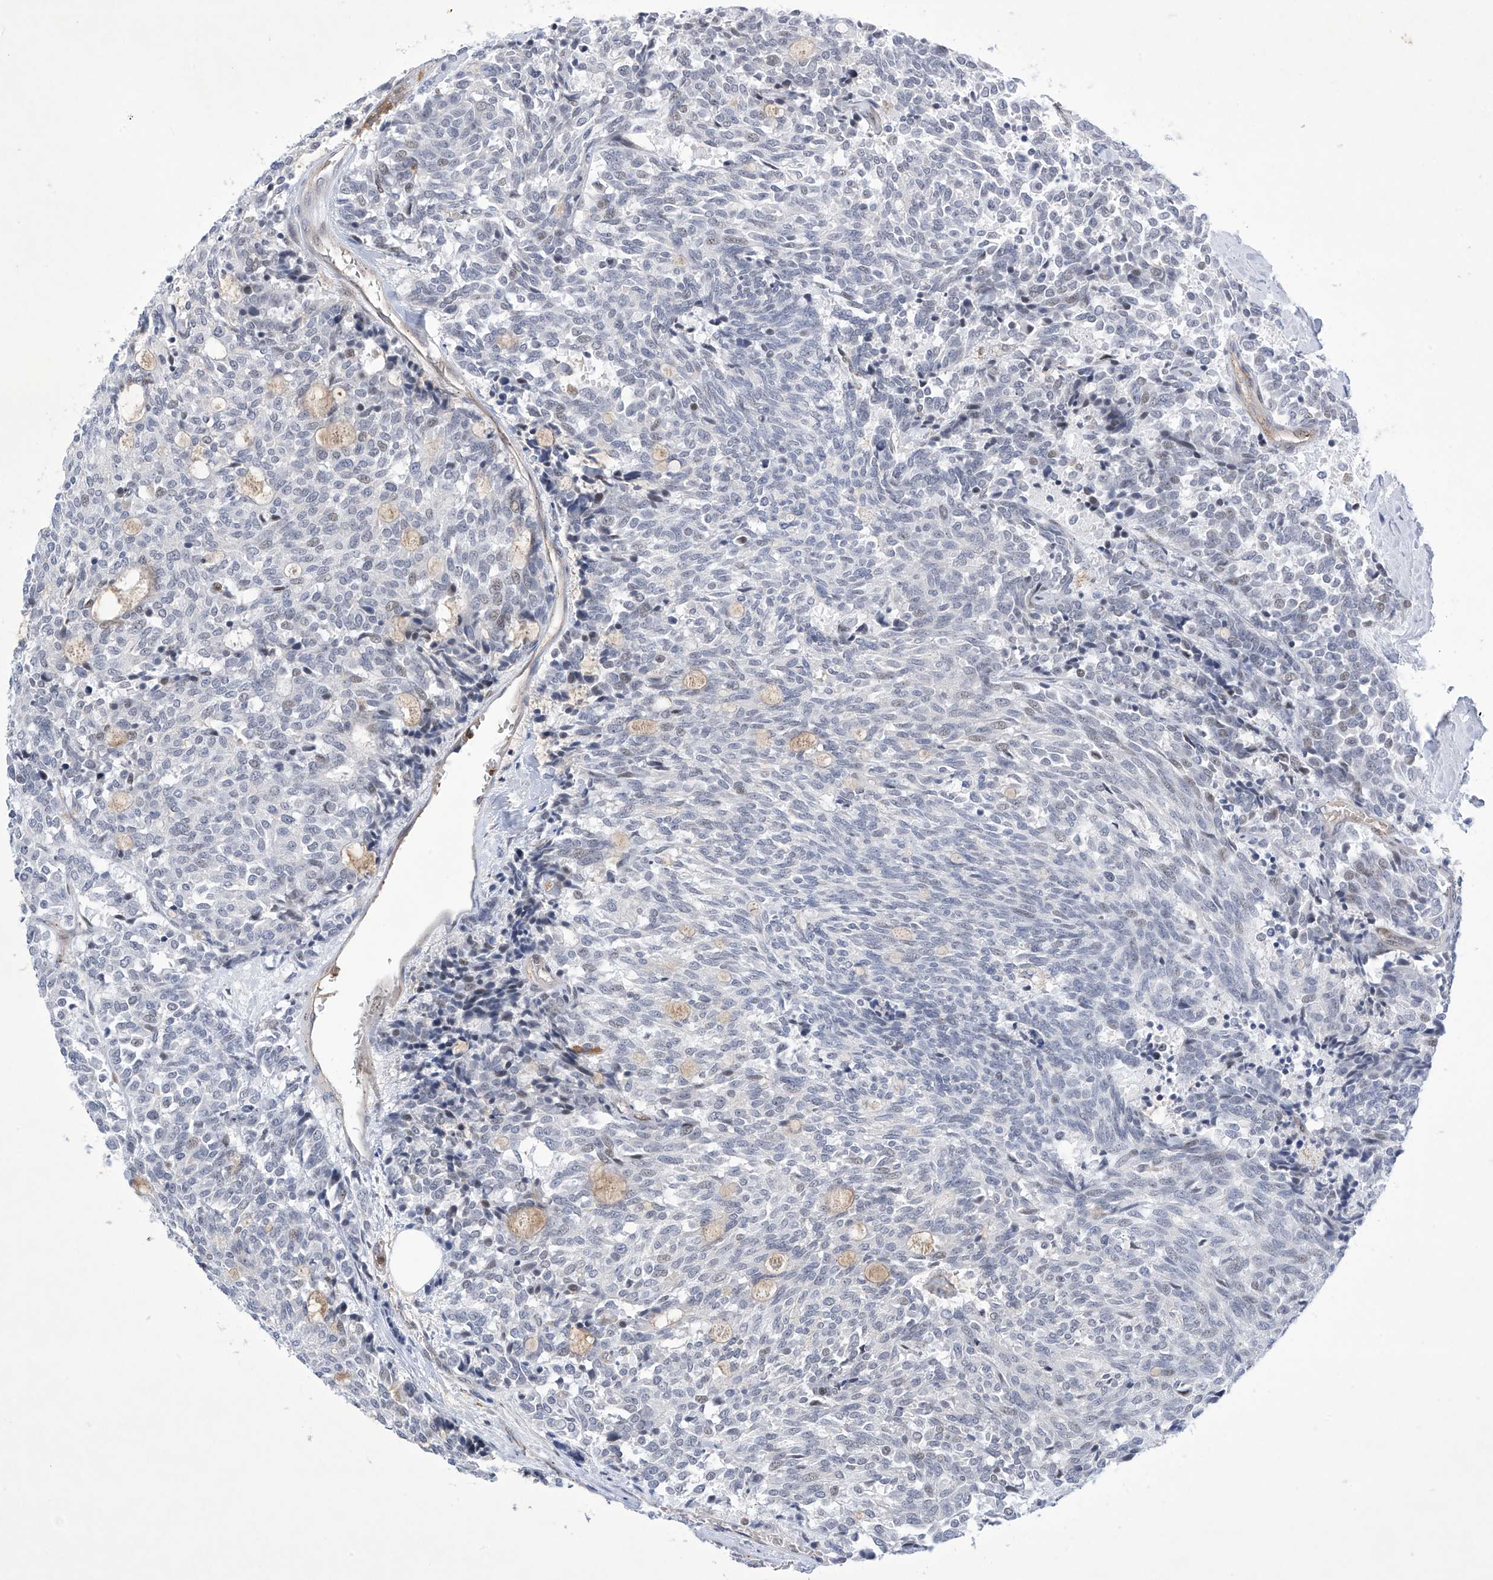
{"staining": {"intensity": "negative", "quantity": "none", "location": "none"}, "tissue": "carcinoid", "cell_type": "Tumor cells", "image_type": "cancer", "snomed": [{"axis": "morphology", "description": "Carcinoid, malignant, NOS"}, {"axis": "topography", "description": "Pancreas"}], "caption": "The image reveals no staining of tumor cells in carcinoid (malignant).", "gene": "MSL3", "patient": {"sex": "female", "age": 54}}